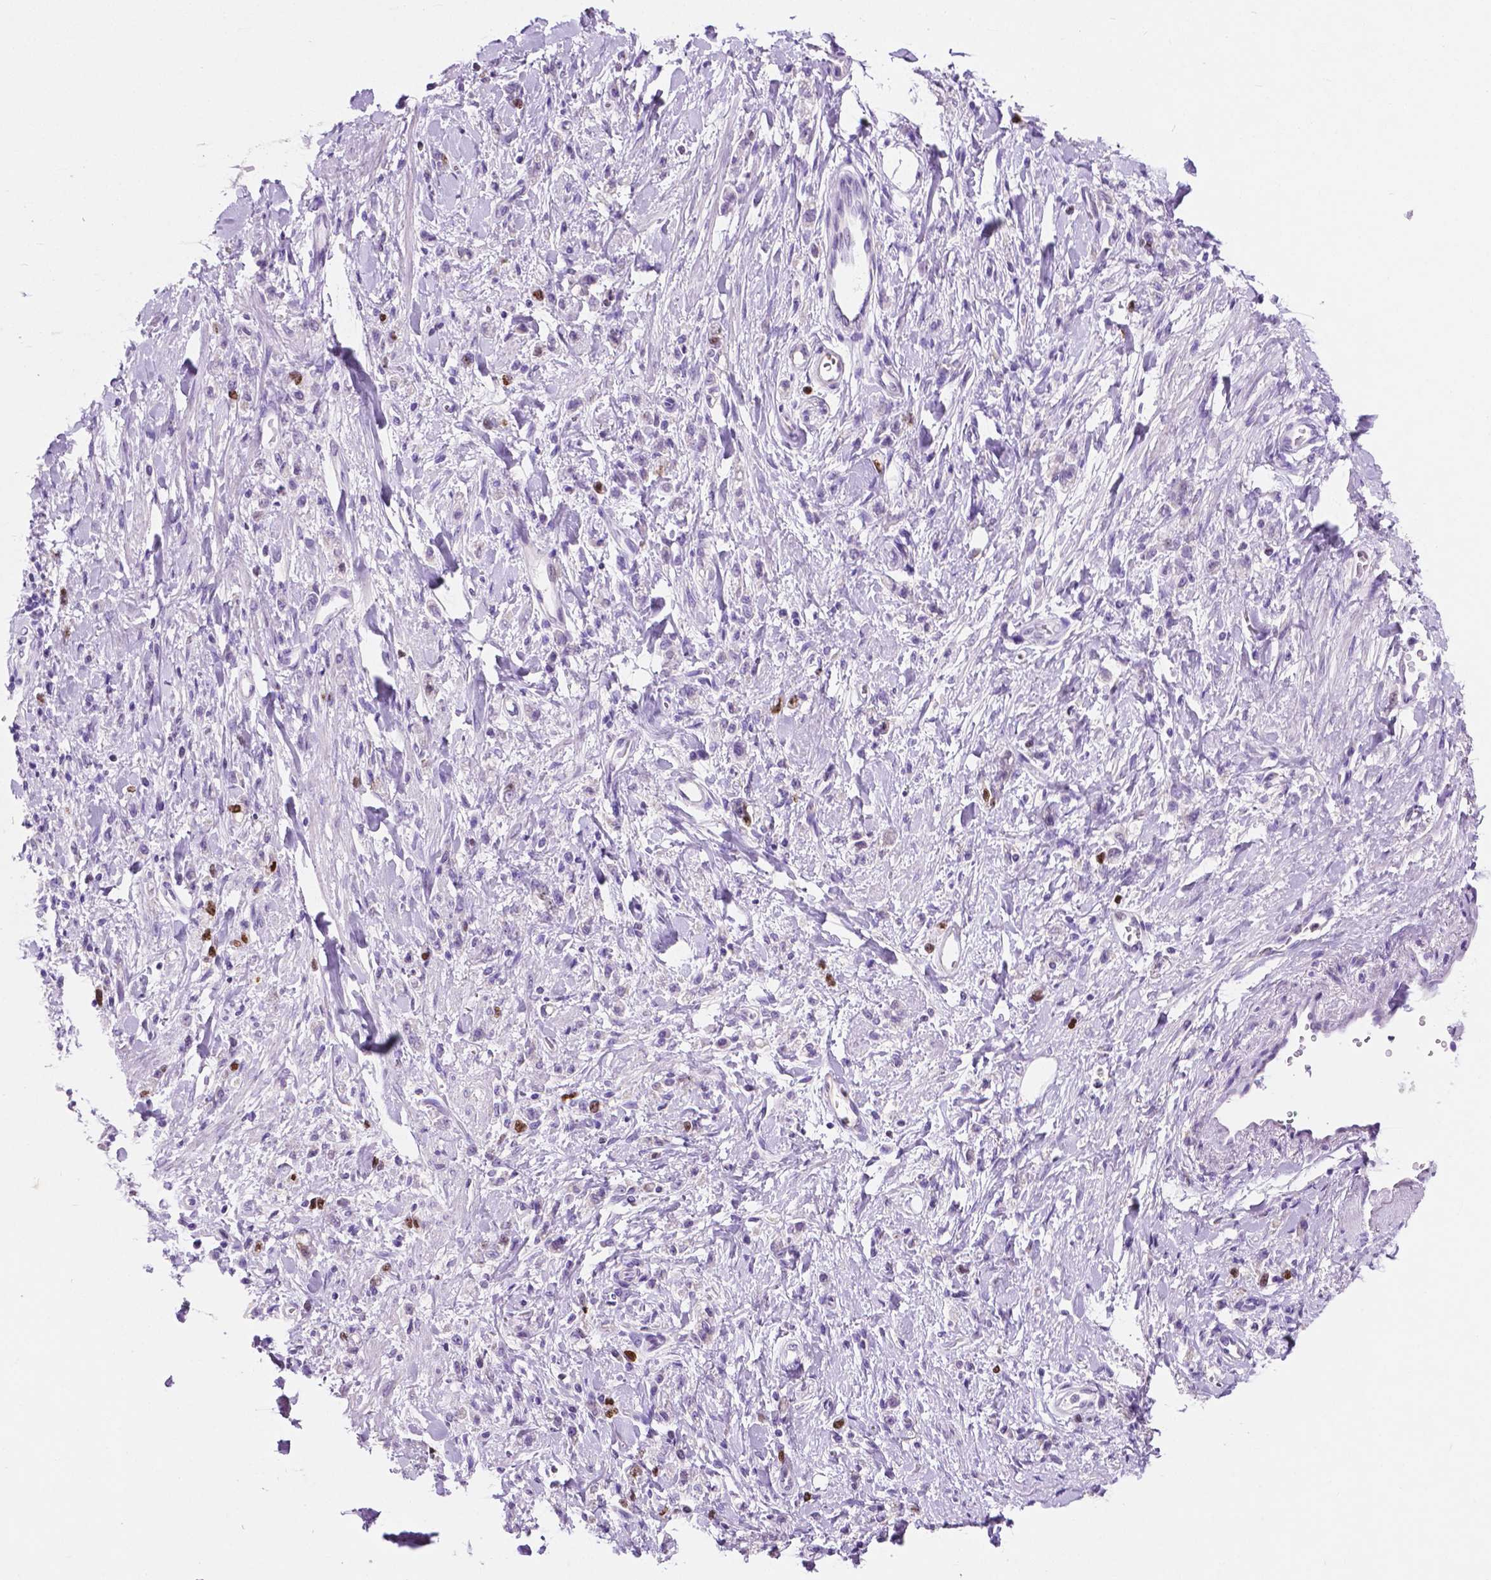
{"staining": {"intensity": "moderate", "quantity": "<25%", "location": "nuclear"}, "tissue": "stomach cancer", "cell_type": "Tumor cells", "image_type": "cancer", "snomed": [{"axis": "morphology", "description": "Adenocarcinoma, NOS"}, {"axis": "topography", "description": "Stomach"}], "caption": "Moderate nuclear protein staining is identified in approximately <25% of tumor cells in stomach cancer.", "gene": "SIAH2", "patient": {"sex": "male", "age": 77}}